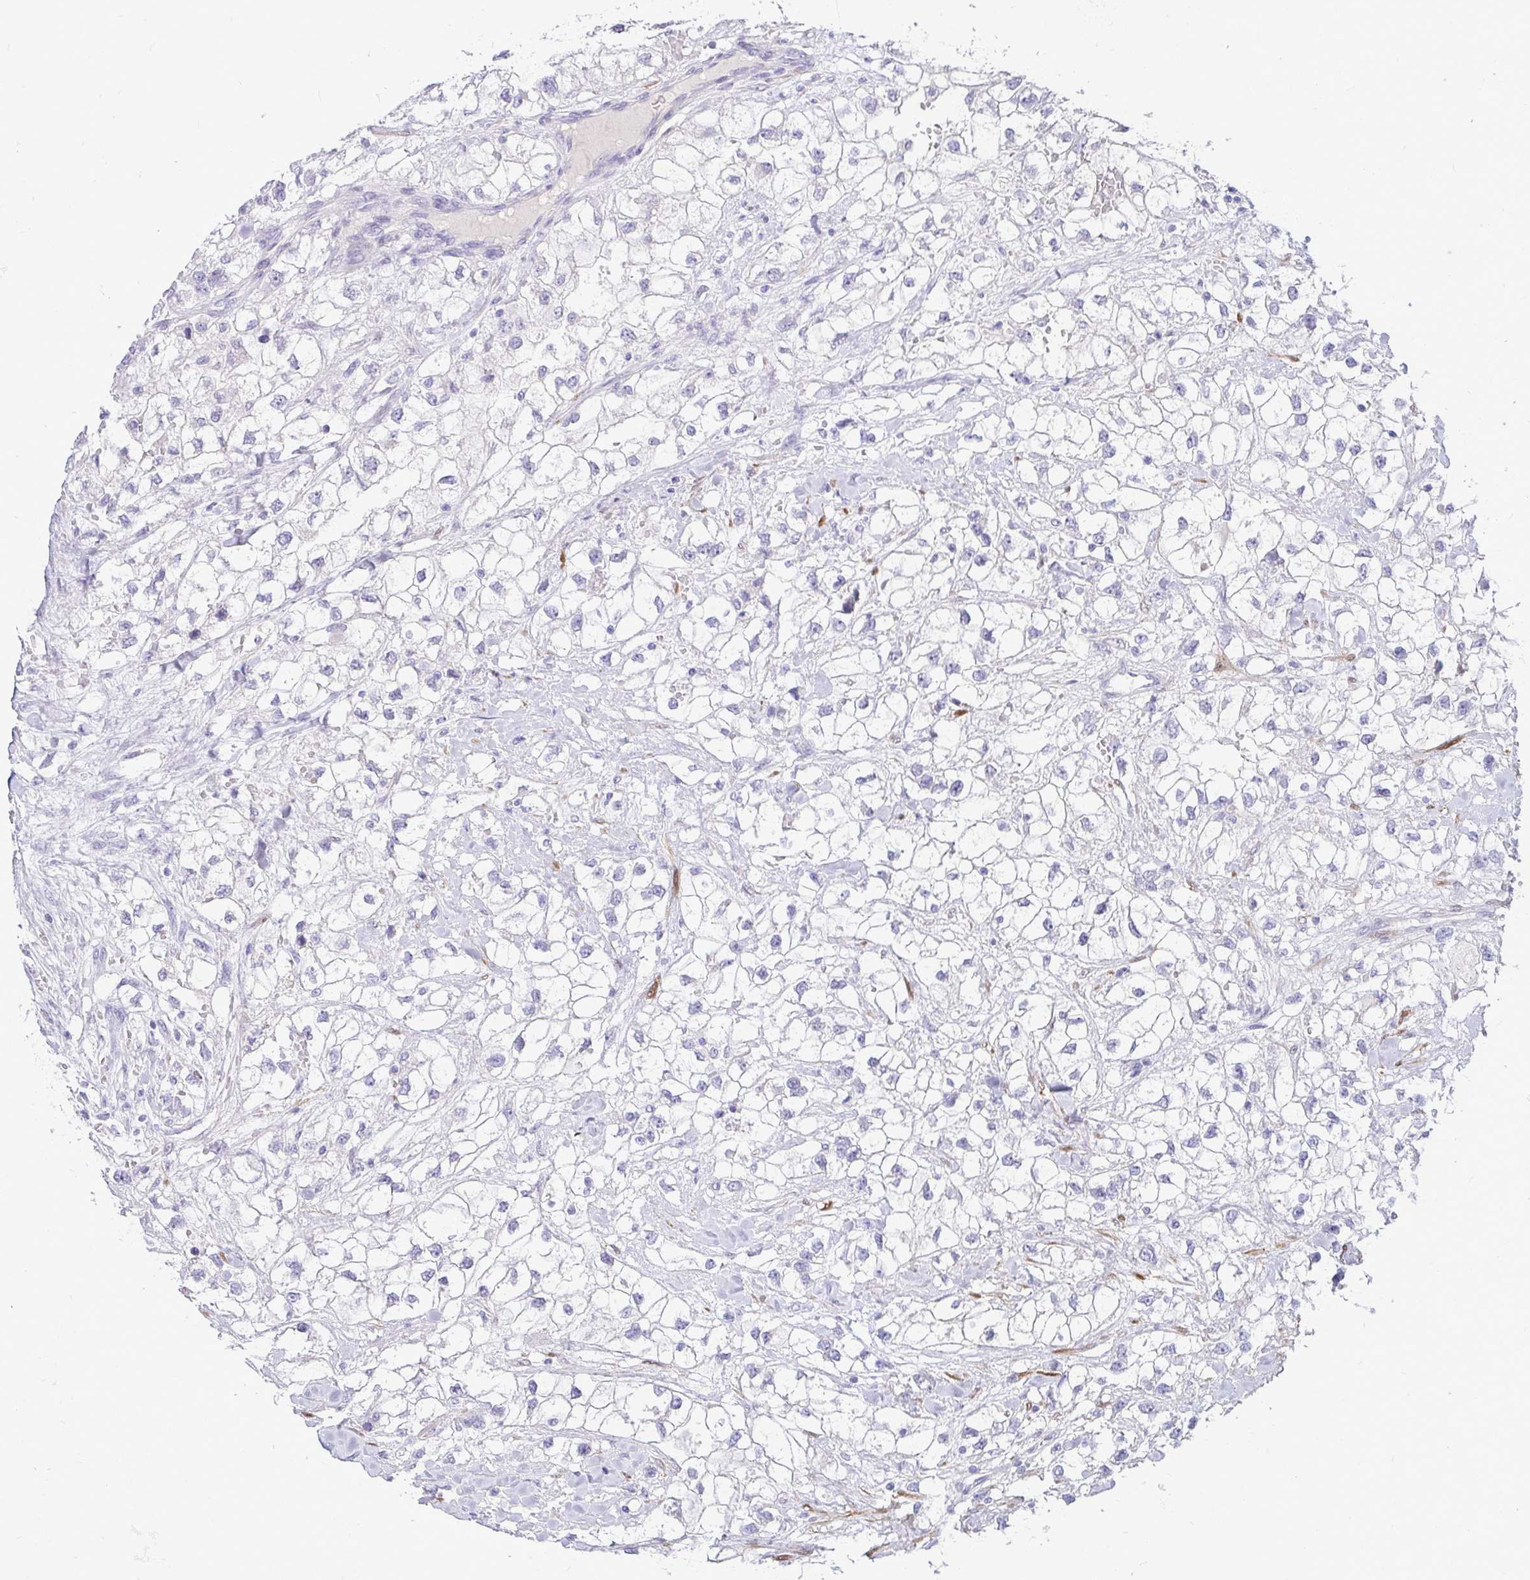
{"staining": {"intensity": "negative", "quantity": "none", "location": "none"}, "tissue": "renal cancer", "cell_type": "Tumor cells", "image_type": "cancer", "snomed": [{"axis": "morphology", "description": "Adenocarcinoma, NOS"}, {"axis": "topography", "description": "Kidney"}], "caption": "There is no significant expression in tumor cells of renal cancer (adenocarcinoma). The staining is performed using DAB brown chromogen with nuclei counter-stained in using hematoxylin.", "gene": "HSPB6", "patient": {"sex": "male", "age": 59}}